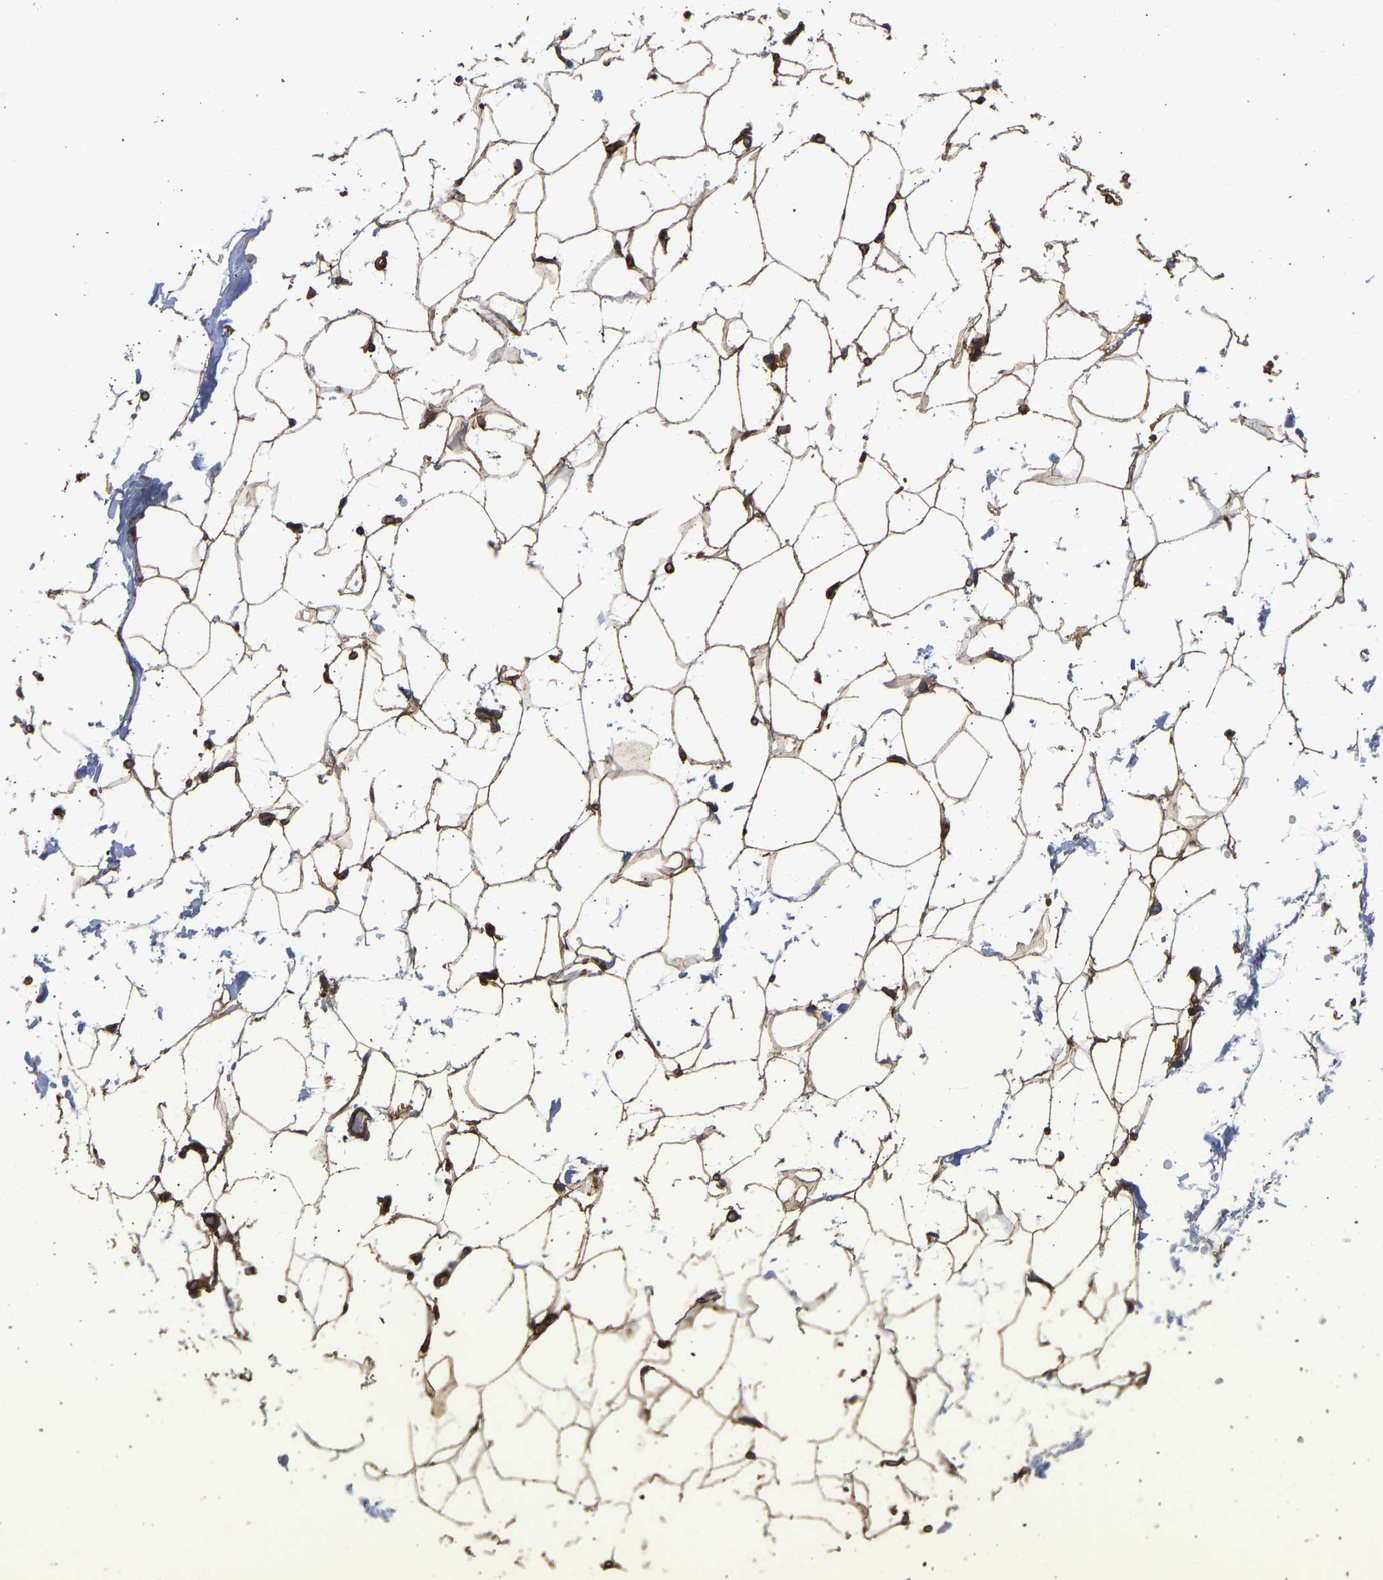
{"staining": {"intensity": "strong", "quantity": ">75%", "location": "cytoplasmic/membranous"}, "tissue": "adipose tissue", "cell_type": "Adipocytes", "image_type": "normal", "snomed": [{"axis": "morphology", "description": "Normal tissue, NOS"}, {"axis": "topography", "description": "Breast"}, {"axis": "topography", "description": "Soft tissue"}], "caption": "The micrograph exhibits immunohistochemical staining of normal adipose tissue. There is strong cytoplasmic/membranous staining is present in about >75% of adipocytes.", "gene": "MYO1C", "patient": {"sex": "female", "age": 75}}